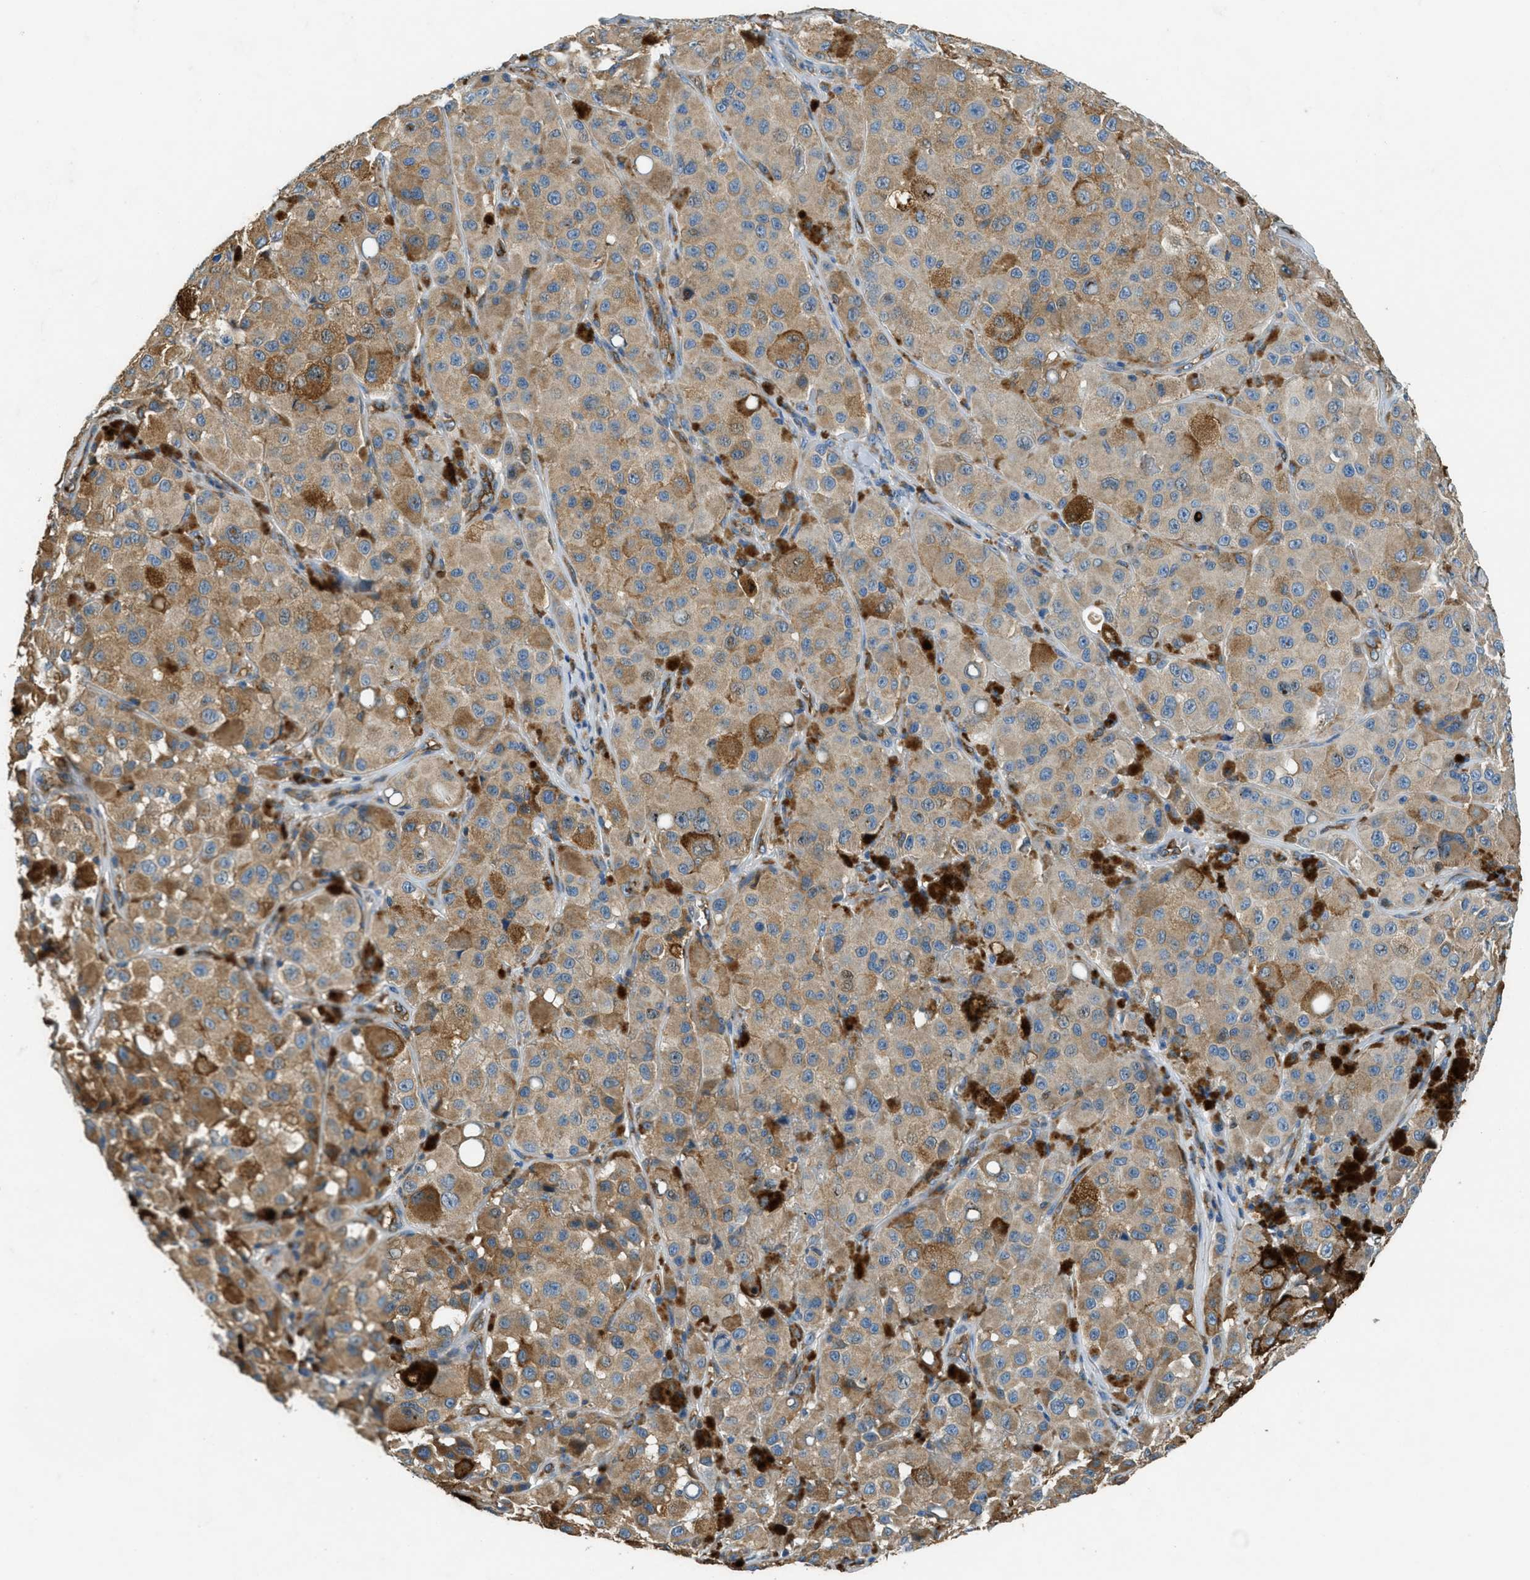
{"staining": {"intensity": "moderate", "quantity": ">75%", "location": "cytoplasmic/membranous"}, "tissue": "melanoma", "cell_type": "Tumor cells", "image_type": "cancer", "snomed": [{"axis": "morphology", "description": "Malignant melanoma, NOS"}, {"axis": "topography", "description": "Skin"}], "caption": "This image displays malignant melanoma stained with immunohistochemistry to label a protein in brown. The cytoplasmic/membranous of tumor cells show moderate positivity for the protein. Nuclei are counter-stained blue.", "gene": "GIMAP8", "patient": {"sex": "male", "age": 84}}